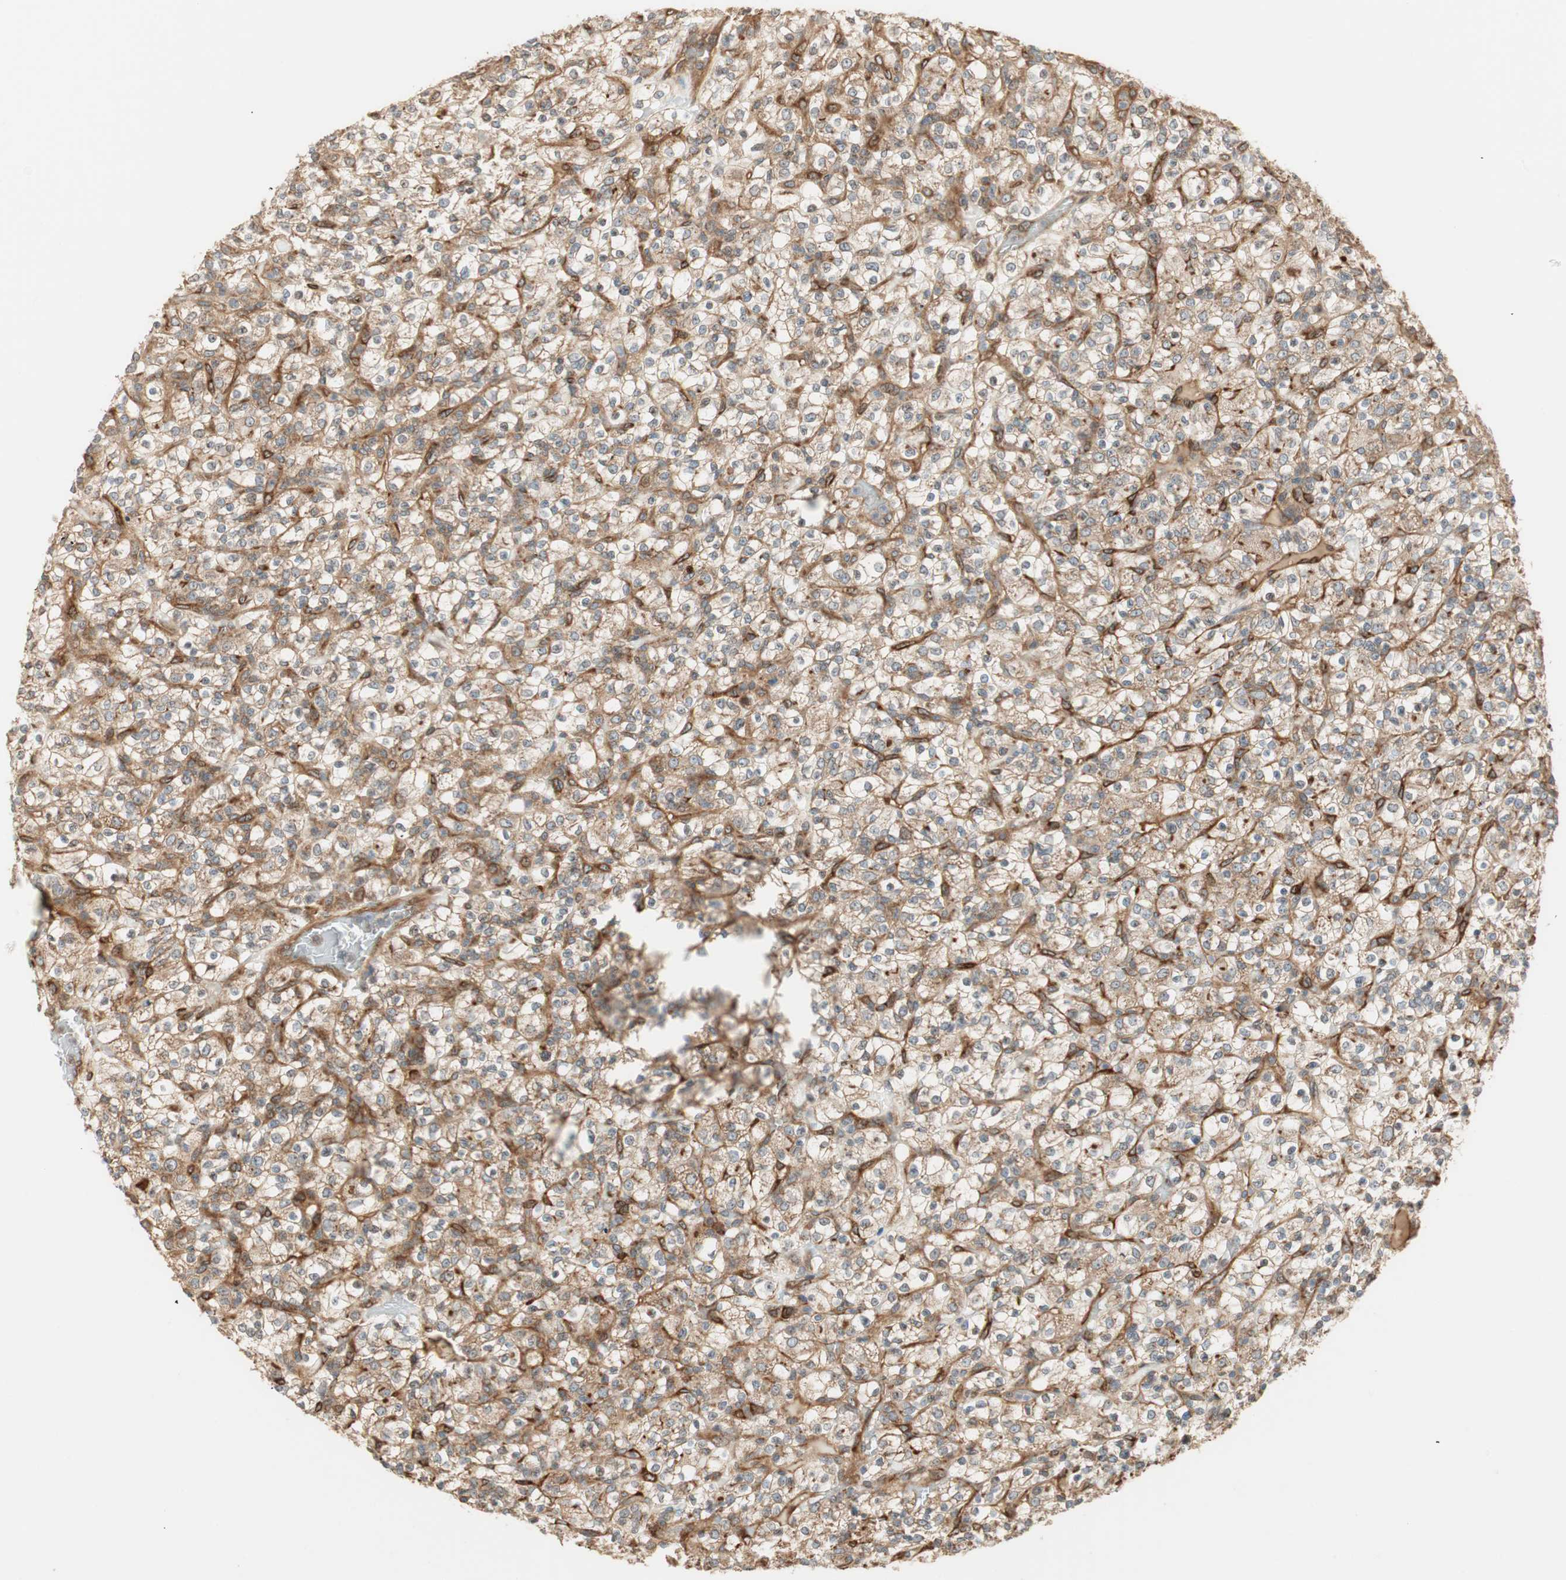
{"staining": {"intensity": "moderate", "quantity": ">75%", "location": "cytoplasmic/membranous"}, "tissue": "renal cancer", "cell_type": "Tumor cells", "image_type": "cancer", "snomed": [{"axis": "morphology", "description": "Normal tissue, NOS"}, {"axis": "morphology", "description": "Adenocarcinoma, NOS"}, {"axis": "topography", "description": "Kidney"}], "caption": "Brown immunohistochemical staining in human renal adenocarcinoma exhibits moderate cytoplasmic/membranous expression in about >75% of tumor cells.", "gene": "CTTNBP2NL", "patient": {"sex": "female", "age": 72}}